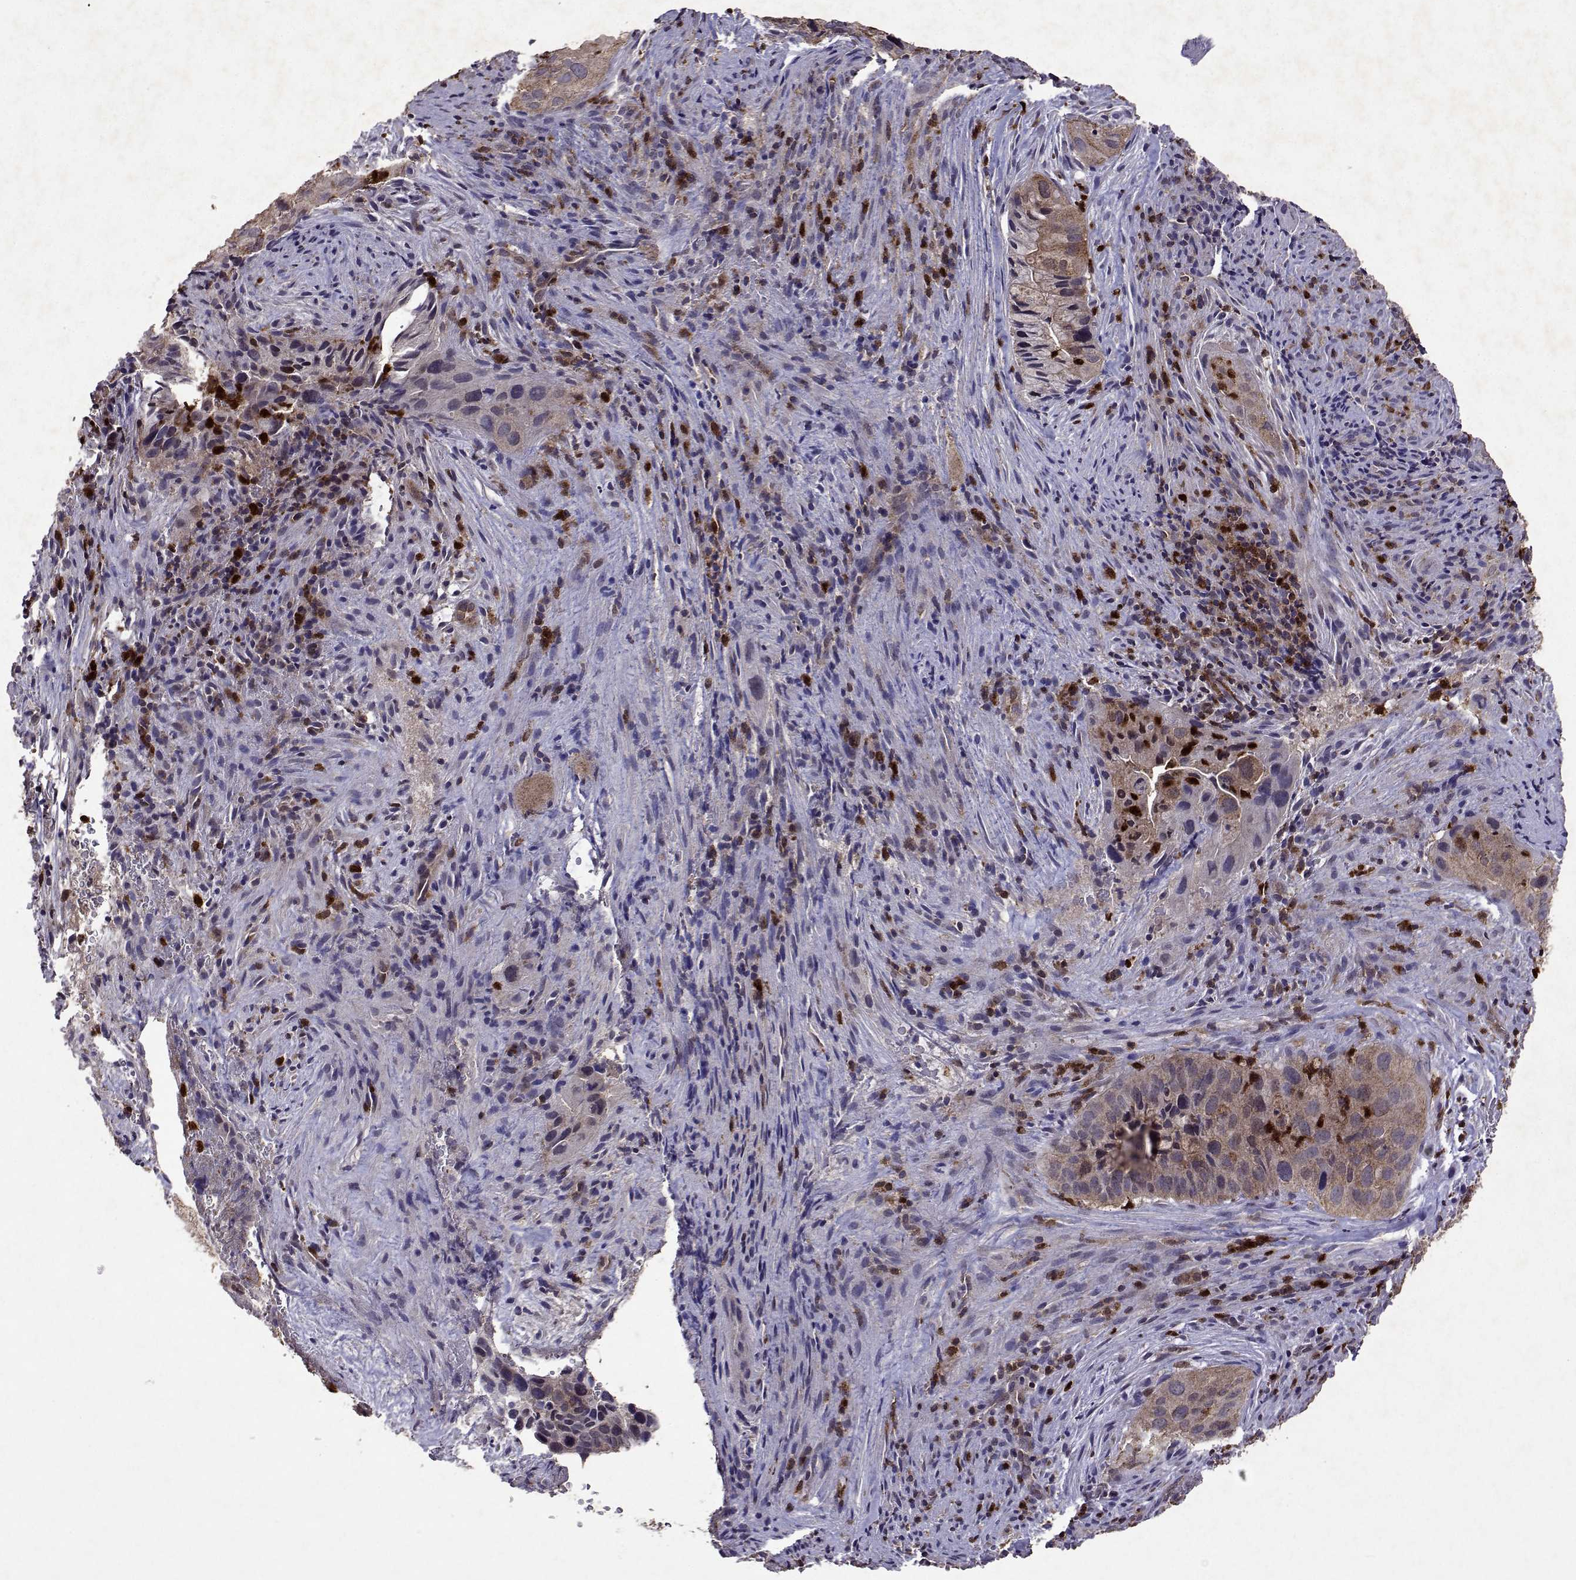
{"staining": {"intensity": "weak", "quantity": ">75%", "location": "cytoplasmic/membranous"}, "tissue": "cervical cancer", "cell_type": "Tumor cells", "image_type": "cancer", "snomed": [{"axis": "morphology", "description": "Squamous cell carcinoma, NOS"}, {"axis": "topography", "description": "Cervix"}], "caption": "An image of cervical cancer stained for a protein exhibits weak cytoplasmic/membranous brown staining in tumor cells.", "gene": "APAF1", "patient": {"sex": "female", "age": 38}}